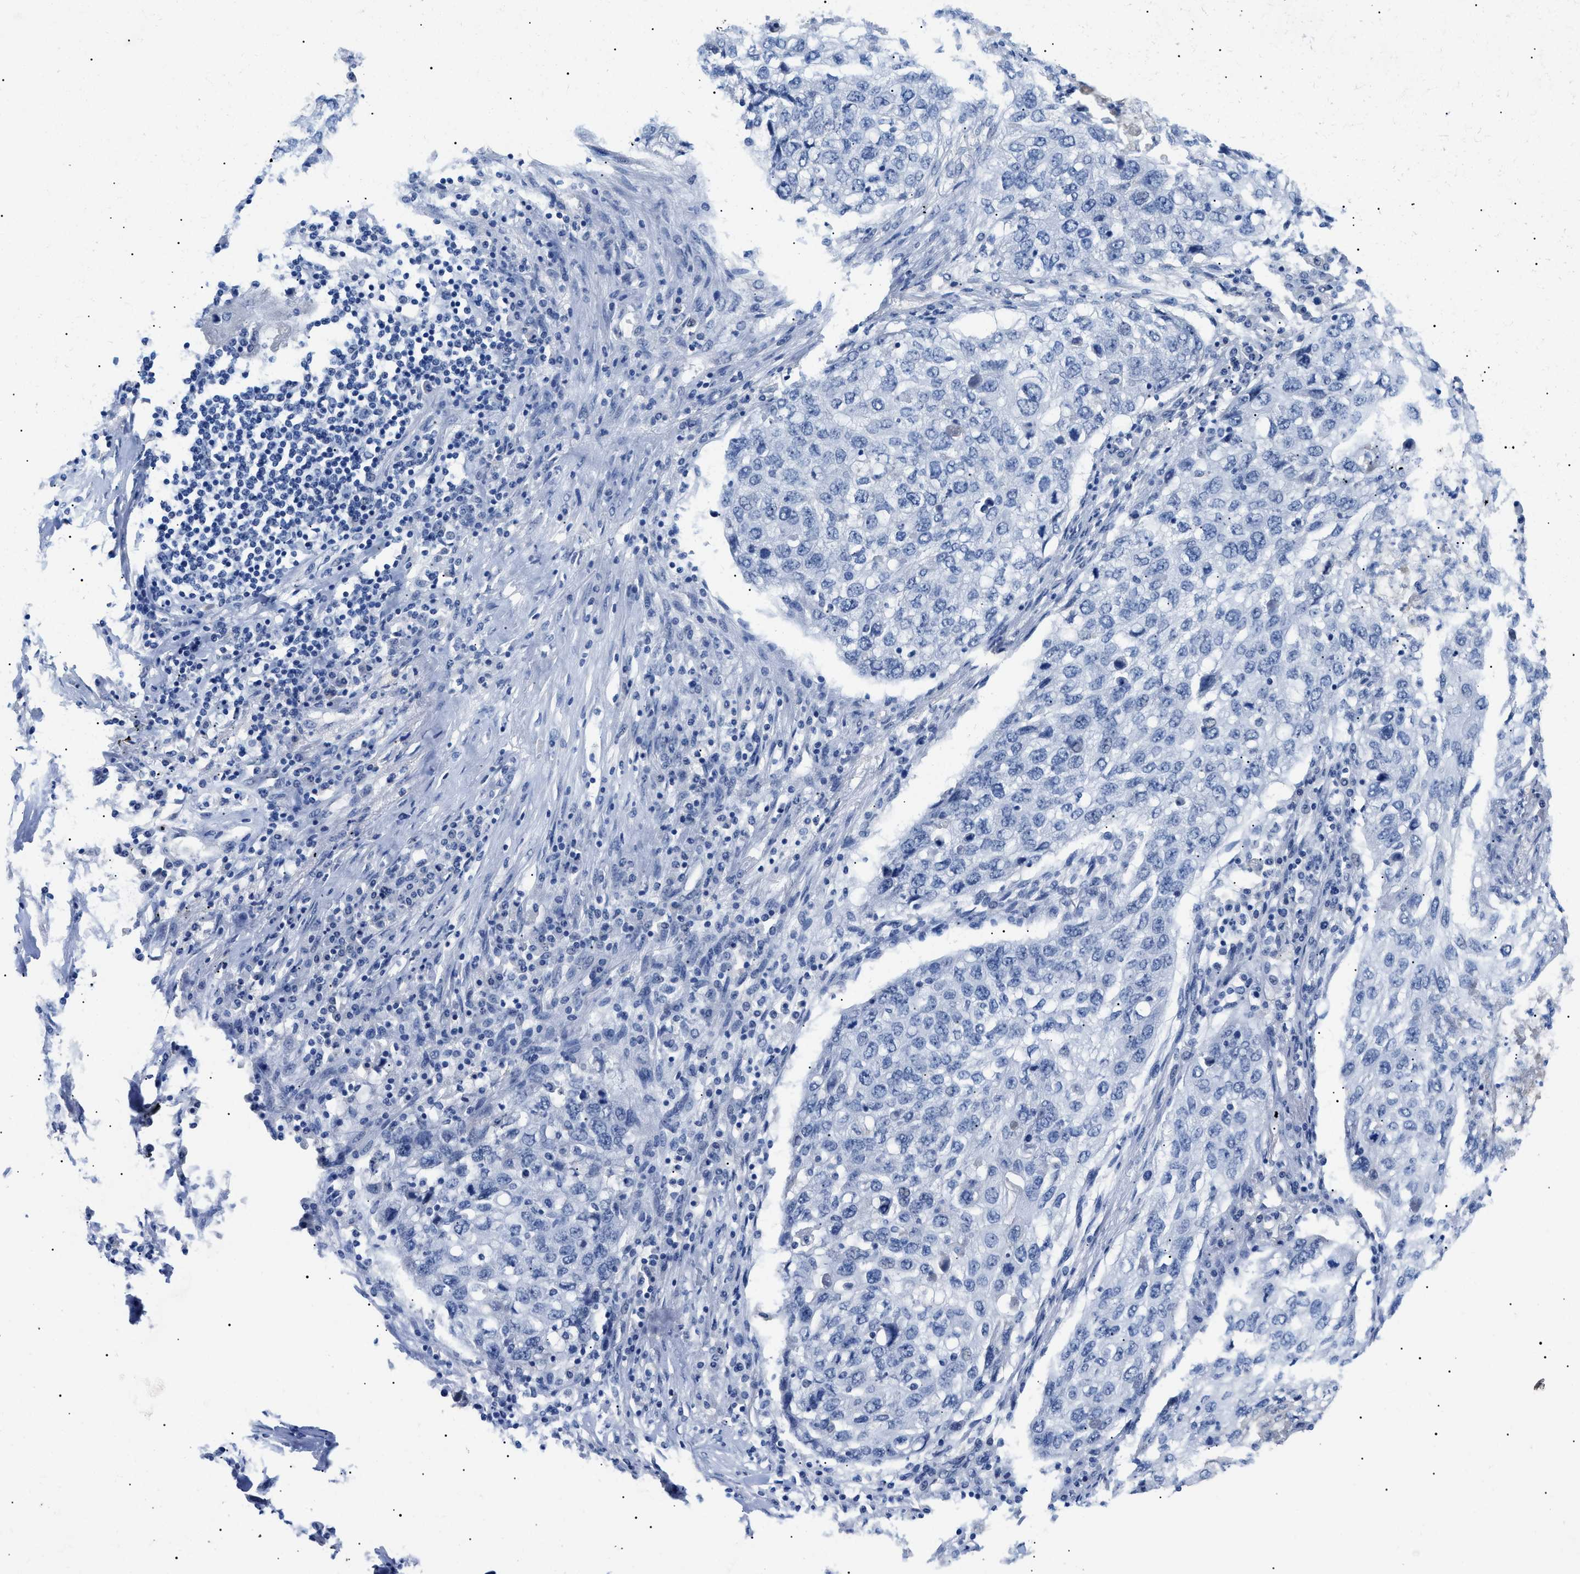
{"staining": {"intensity": "negative", "quantity": "none", "location": "none"}, "tissue": "lung cancer", "cell_type": "Tumor cells", "image_type": "cancer", "snomed": [{"axis": "morphology", "description": "Squamous cell carcinoma, NOS"}, {"axis": "topography", "description": "Lung"}], "caption": "Lung cancer stained for a protein using immunohistochemistry (IHC) shows no expression tumor cells.", "gene": "PRRT2", "patient": {"sex": "female", "age": 63}}